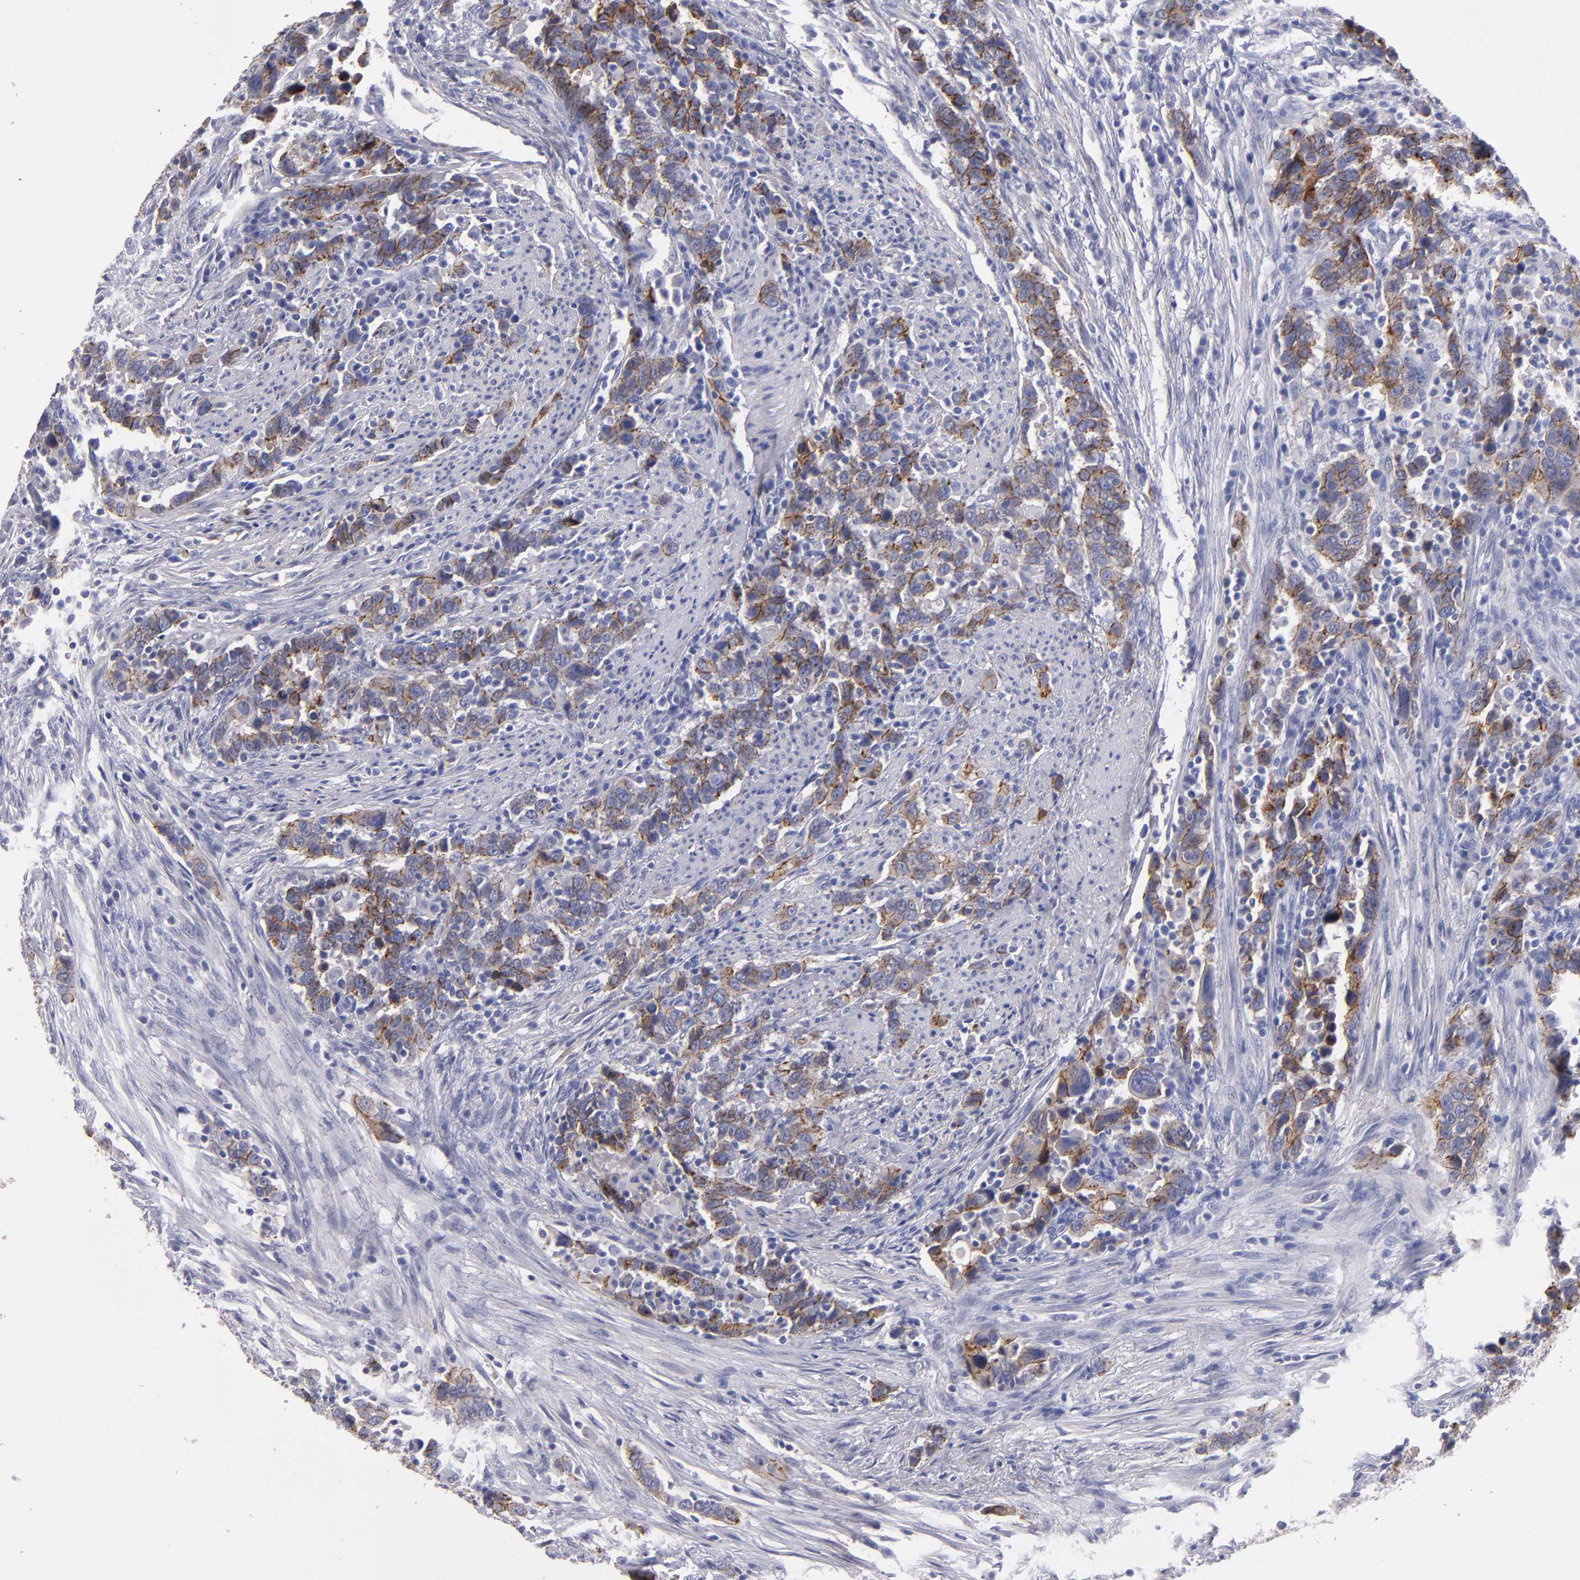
{"staining": {"intensity": "moderate", "quantity": ">75%", "location": "cytoplasmic/membranous"}, "tissue": "urothelial cancer", "cell_type": "Tumor cells", "image_type": "cancer", "snomed": [{"axis": "morphology", "description": "Urothelial carcinoma, High grade"}, {"axis": "topography", "description": "Urinary bladder"}], "caption": "Immunohistochemistry of human urothelial carcinoma (high-grade) displays medium levels of moderate cytoplasmic/membranous staining in approximately >75% of tumor cells.", "gene": "CDH3", "patient": {"sex": "male", "age": 61}}